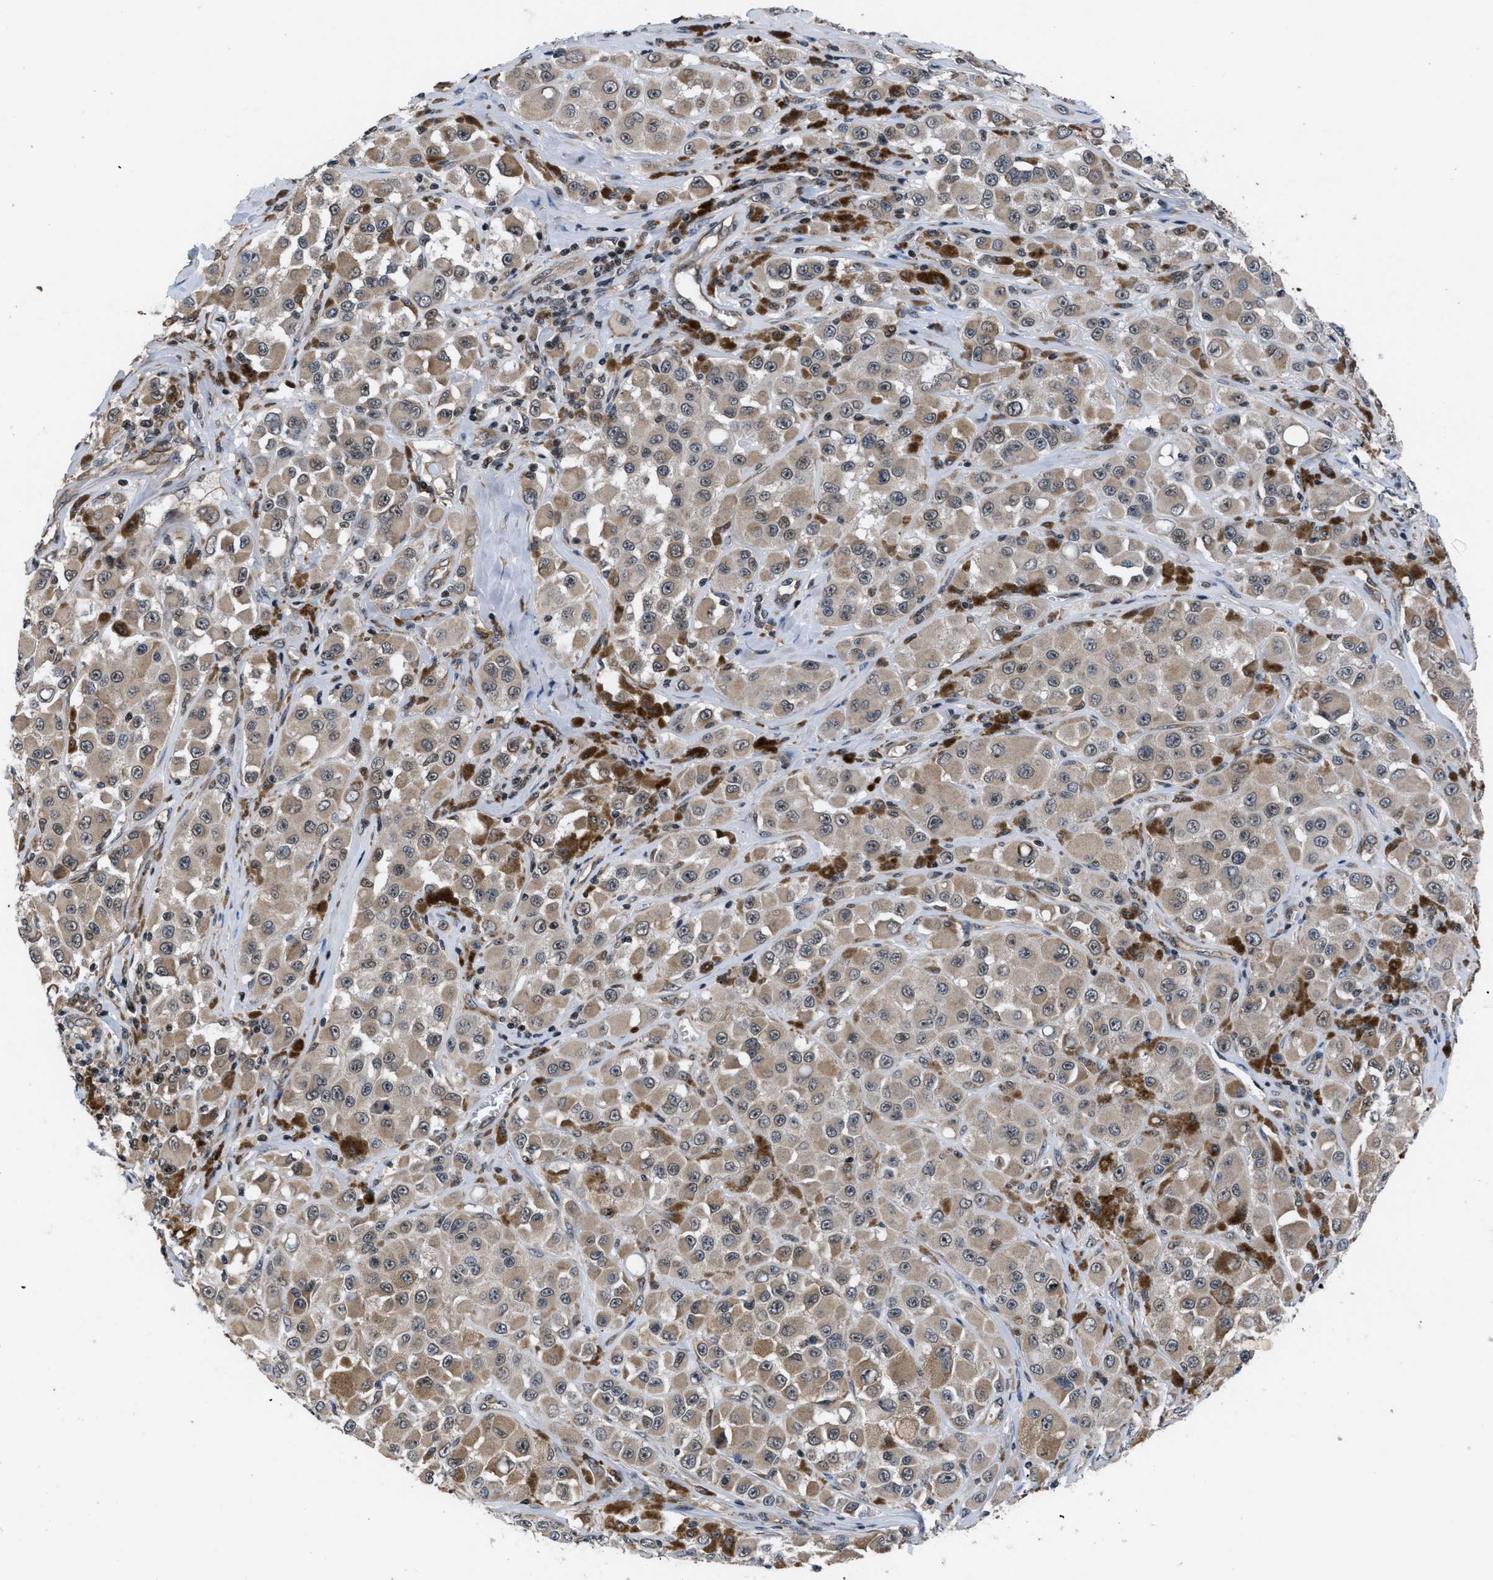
{"staining": {"intensity": "weak", "quantity": ">75%", "location": "cytoplasmic/membranous"}, "tissue": "melanoma", "cell_type": "Tumor cells", "image_type": "cancer", "snomed": [{"axis": "morphology", "description": "Malignant melanoma, NOS"}, {"axis": "topography", "description": "Skin"}], "caption": "Immunohistochemistry staining of malignant melanoma, which reveals low levels of weak cytoplasmic/membranous positivity in approximately >75% of tumor cells indicating weak cytoplasmic/membranous protein positivity. The staining was performed using DAB (brown) for protein detection and nuclei were counterstained in hematoxylin (blue).", "gene": "DNAJC14", "patient": {"sex": "male", "age": 84}}